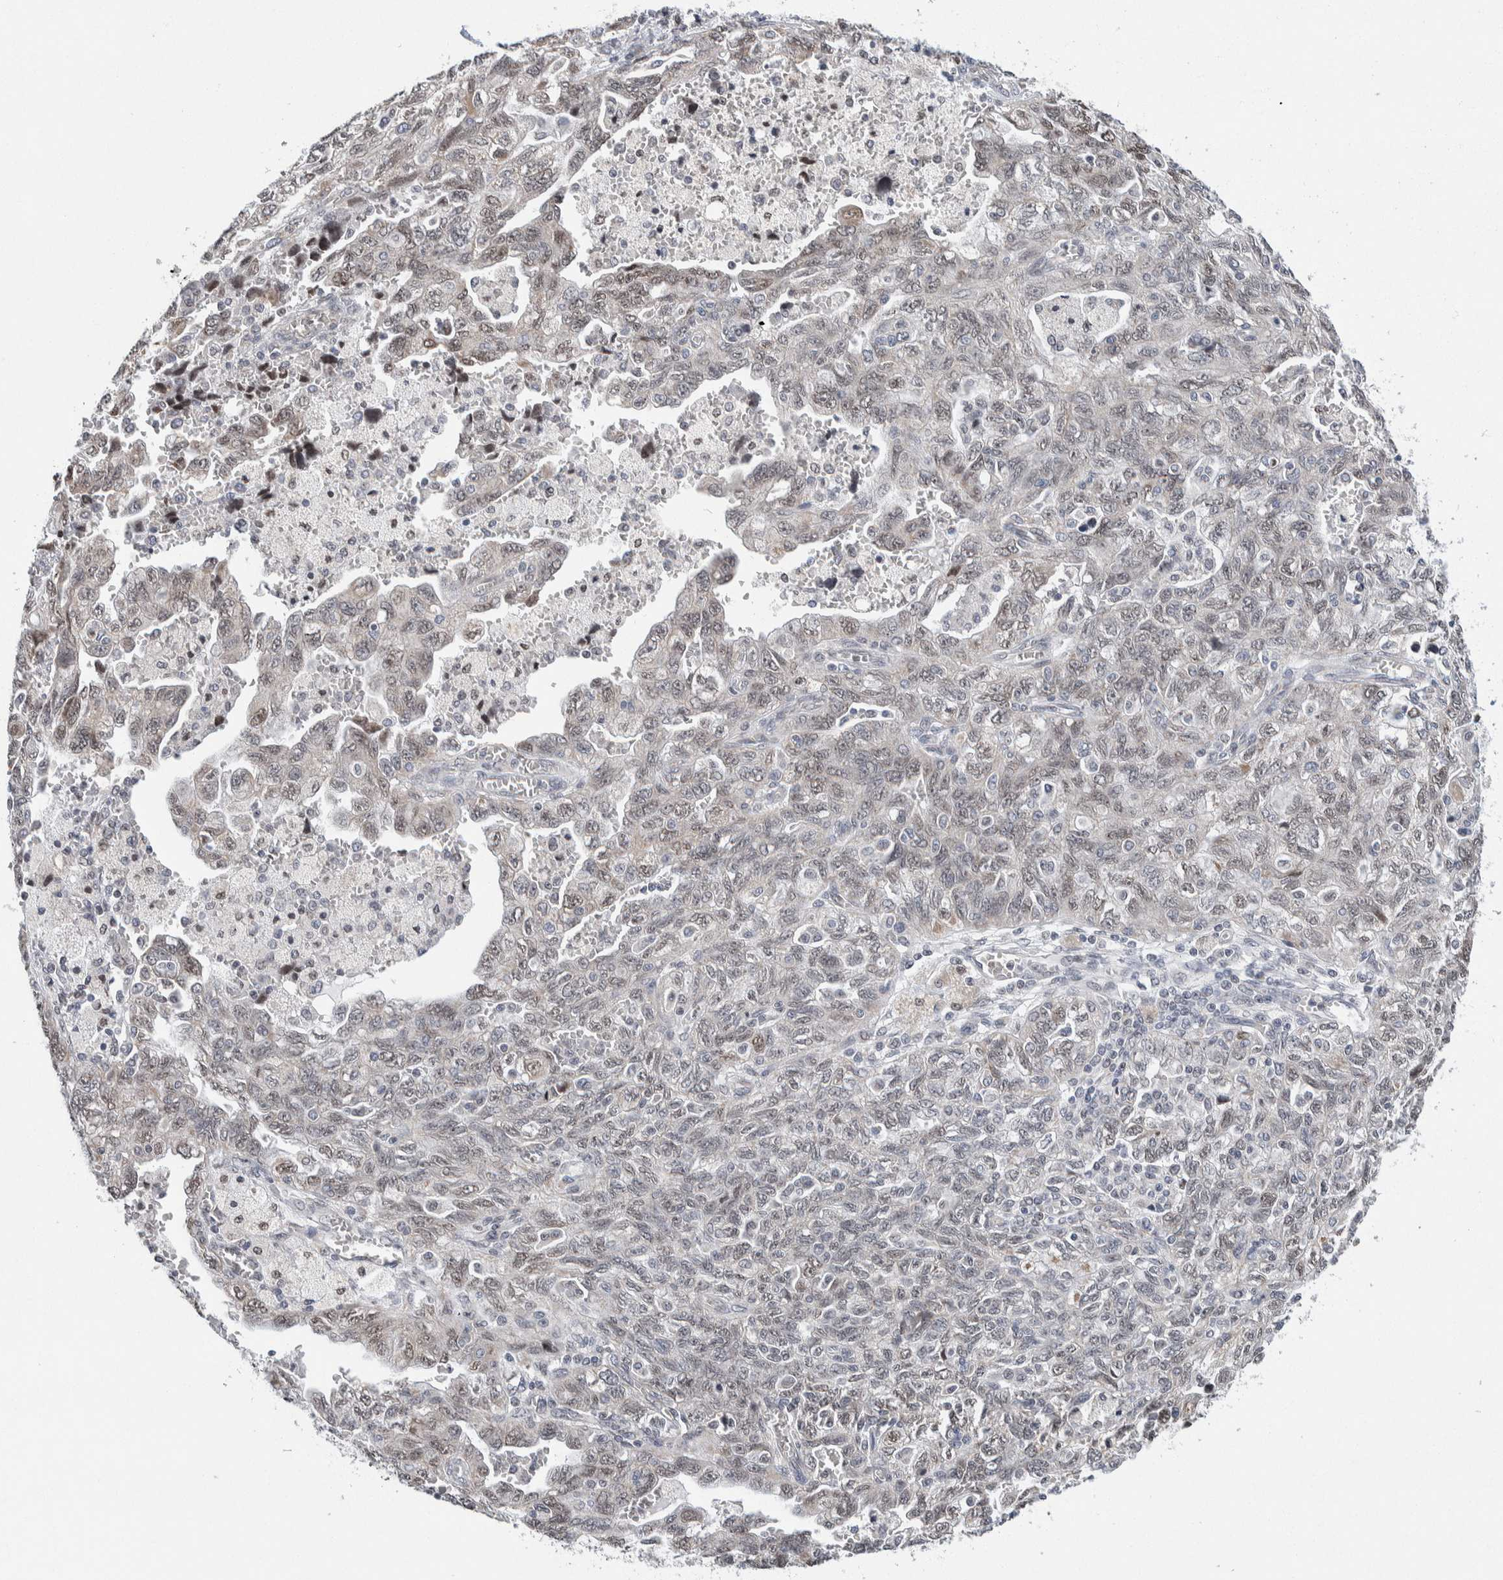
{"staining": {"intensity": "weak", "quantity": "<25%", "location": "cytoplasmic/membranous,nuclear"}, "tissue": "ovarian cancer", "cell_type": "Tumor cells", "image_type": "cancer", "snomed": [{"axis": "morphology", "description": "Carcinoma, NOS"}, {"axis": "morphology", "description": "Cystadenocarcinoma, serous, NOS"}, {"axis": "topography", "description": "Ovary"}], "caption": "A high-resolution image shows immunohistochemistry staining of ovarian serous cystadenocarcinoma, which exhibits no significant positivity in tumor cells.", "gene": "NEUROD1", "patient": {"sex": "female", "age": 69}}